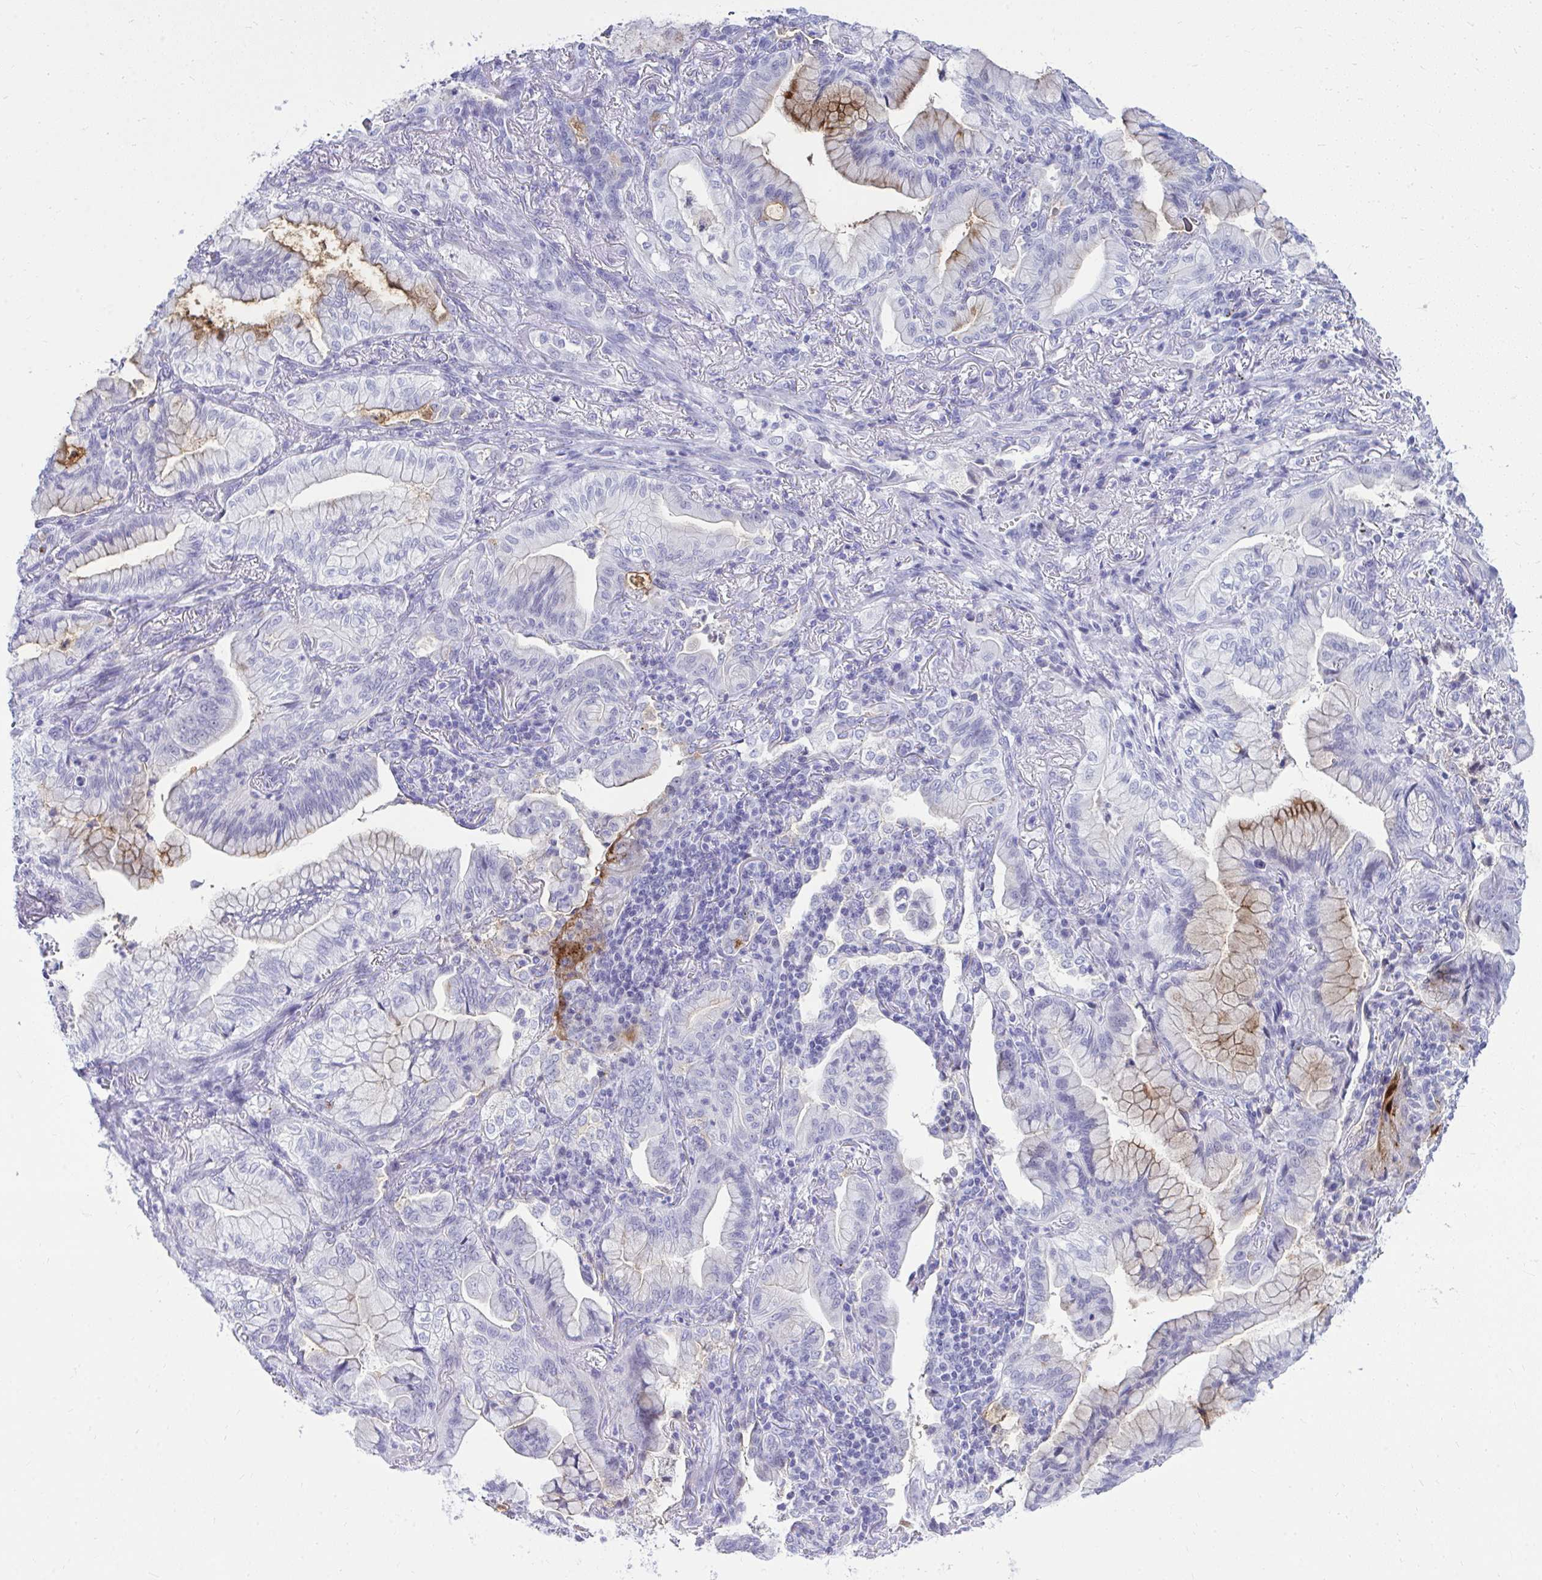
{"staining": {"intensity": "moderate", "quantity": "<25%", "location": "cytoplasmic/membranous"}, "tissue": "lung cancer", "cell_type": "Tumor cells", "image_type": "cancer", "snomed": [{"axis": "morphology", "description": "Adenocarcinoma, NOS"}, {"axis": "topography", "description": "Lung"}], "caption": "Lung adenocarcinoma stained with DAB (3,3'-diaminobenzidine) immunohistochemistry demonstrates low levels of moderate cytoplasmic/membranous expression in approximately <25% of tumor cells.", "gene": "OR5F1", "patient": {"sex": "male", "age": 77}}